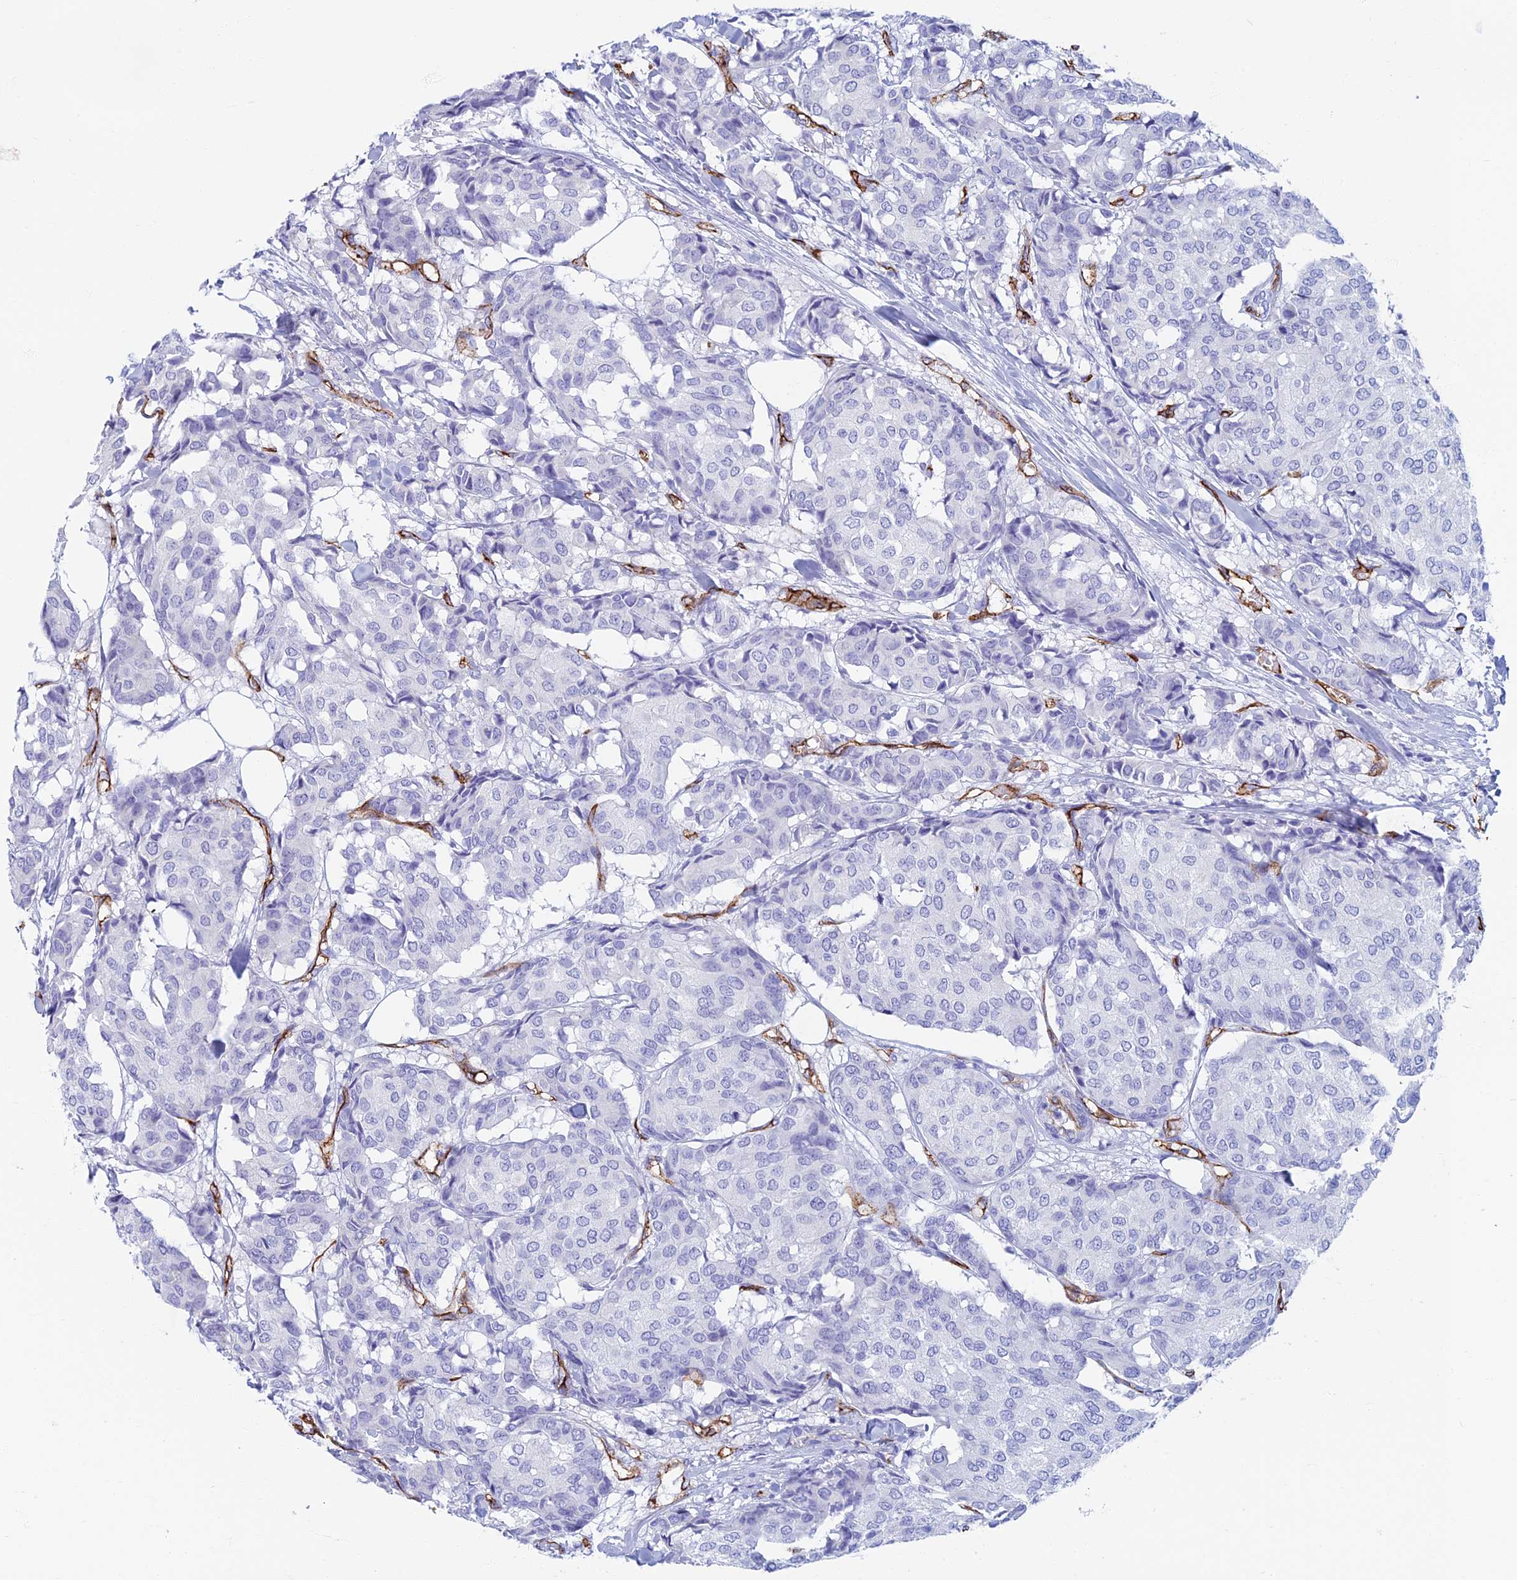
{"staining": {"intensity": "negative", "quantity": "none", "location": "none"}, "tissue": "breast cancer", "cell_type": "Tumor cells", "image_type": "cancer", "snomed": [{"axis": "morphology", "description": "Duct carcinoma"}, {"axis": "topography", "description": "Breast"}], "caption": "Tumor cells show no significant protein expression in breast cancer.", "gene": "ETFRF1", "patient": {"sex": "female", "age": 75}}